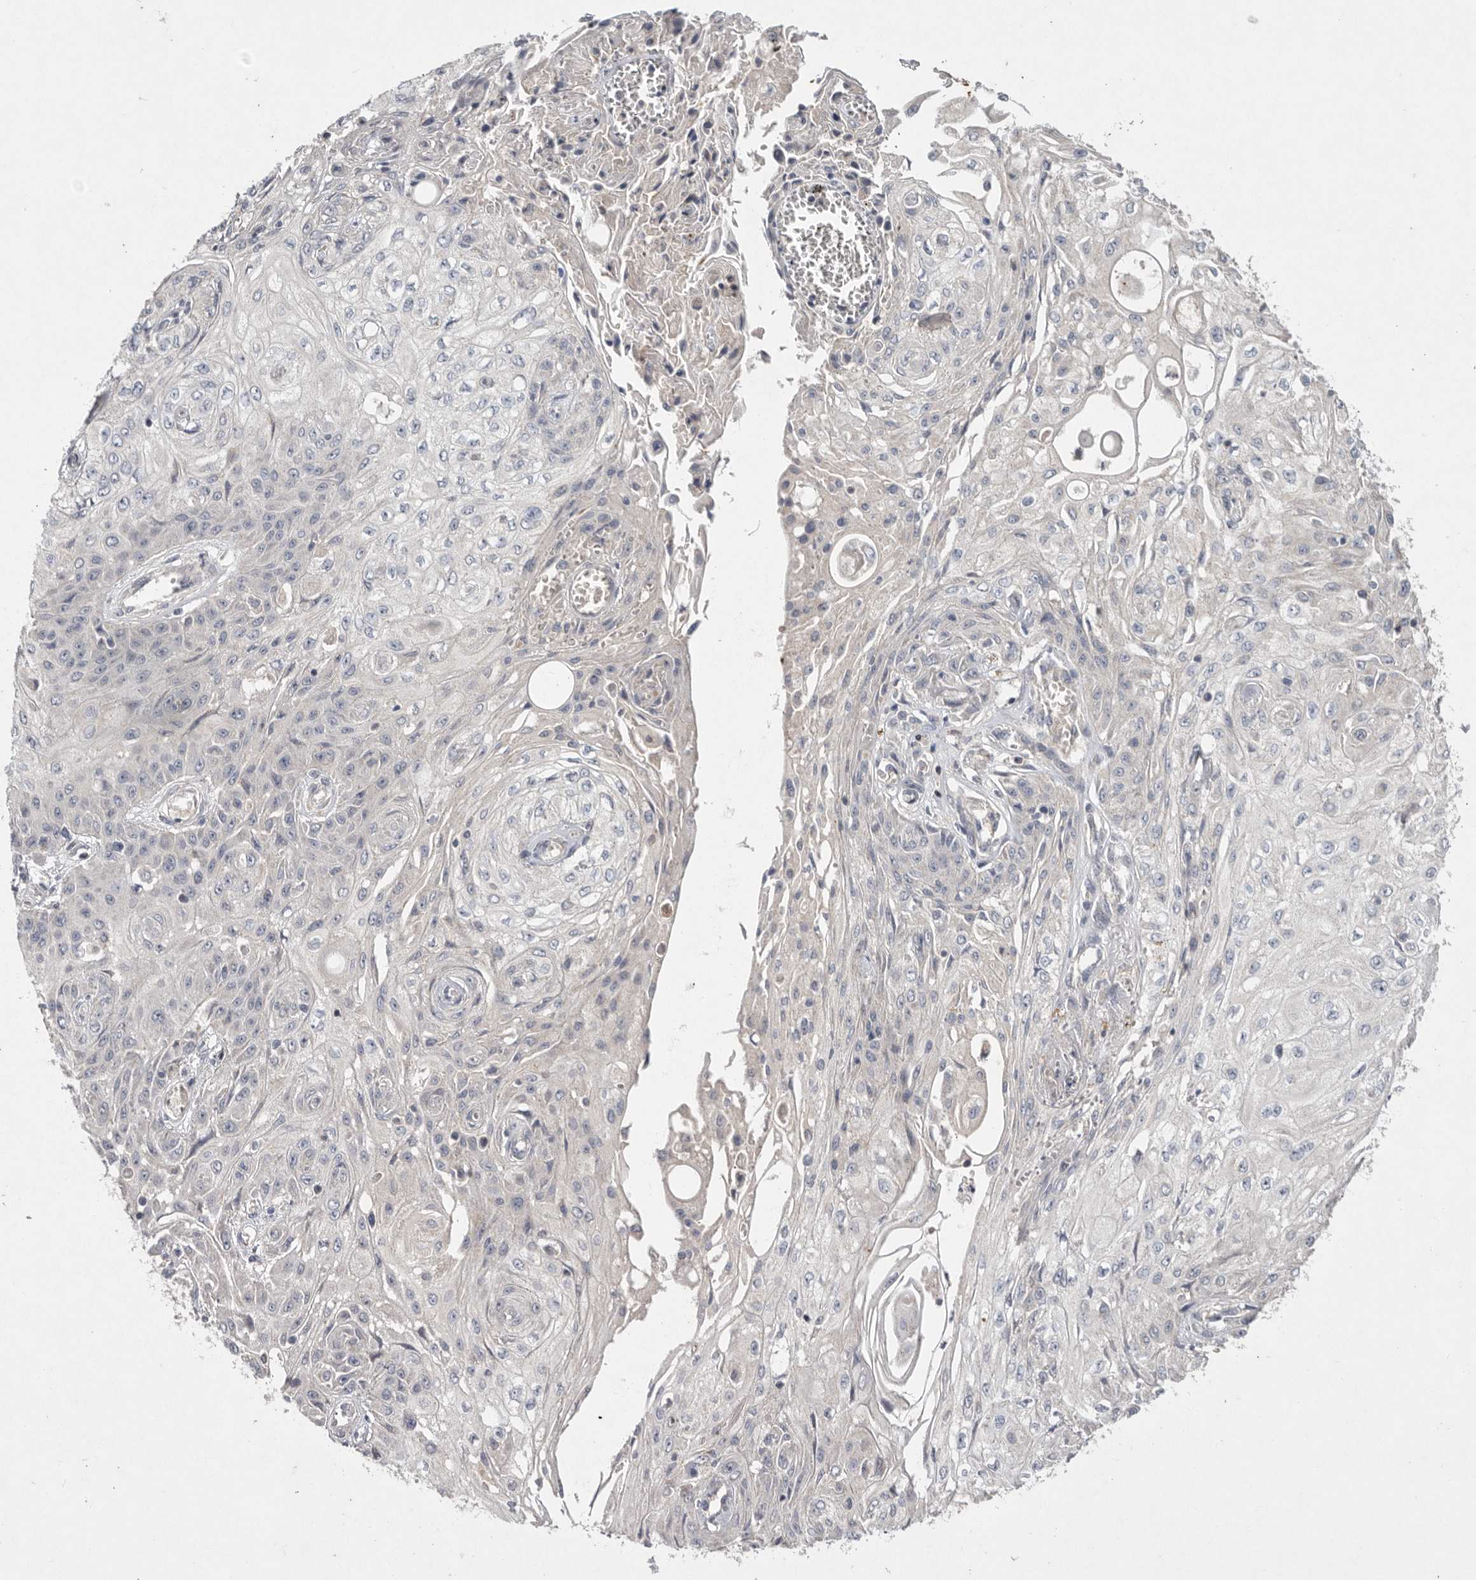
{"staining": {"intensity": "negative", "quantity": "none", "location": "none"}, "tissue": "skin cancer", "cell_type": "Tumor cells", "image_type": "cancer", "snomed": [{"axis": "morphology", "description": "Squamous cell carcinoma, NOS"}, {"axis": "morphology", "description": "Squamous cell carcinoma, metastatic, NOS"}, {"axis": "topography", "description": "Skin"}, {"axis": "topography", "description": "Lymph node"}], "caption": "IHC of human skin metastatic squamous cell carcinoma reveals no expression in tumor cells. (Immunohistochemistry, brightfield microscopy, high magnification).", "gene": "TNFSF14", "patient": {"sex": "male", "age": 75}}